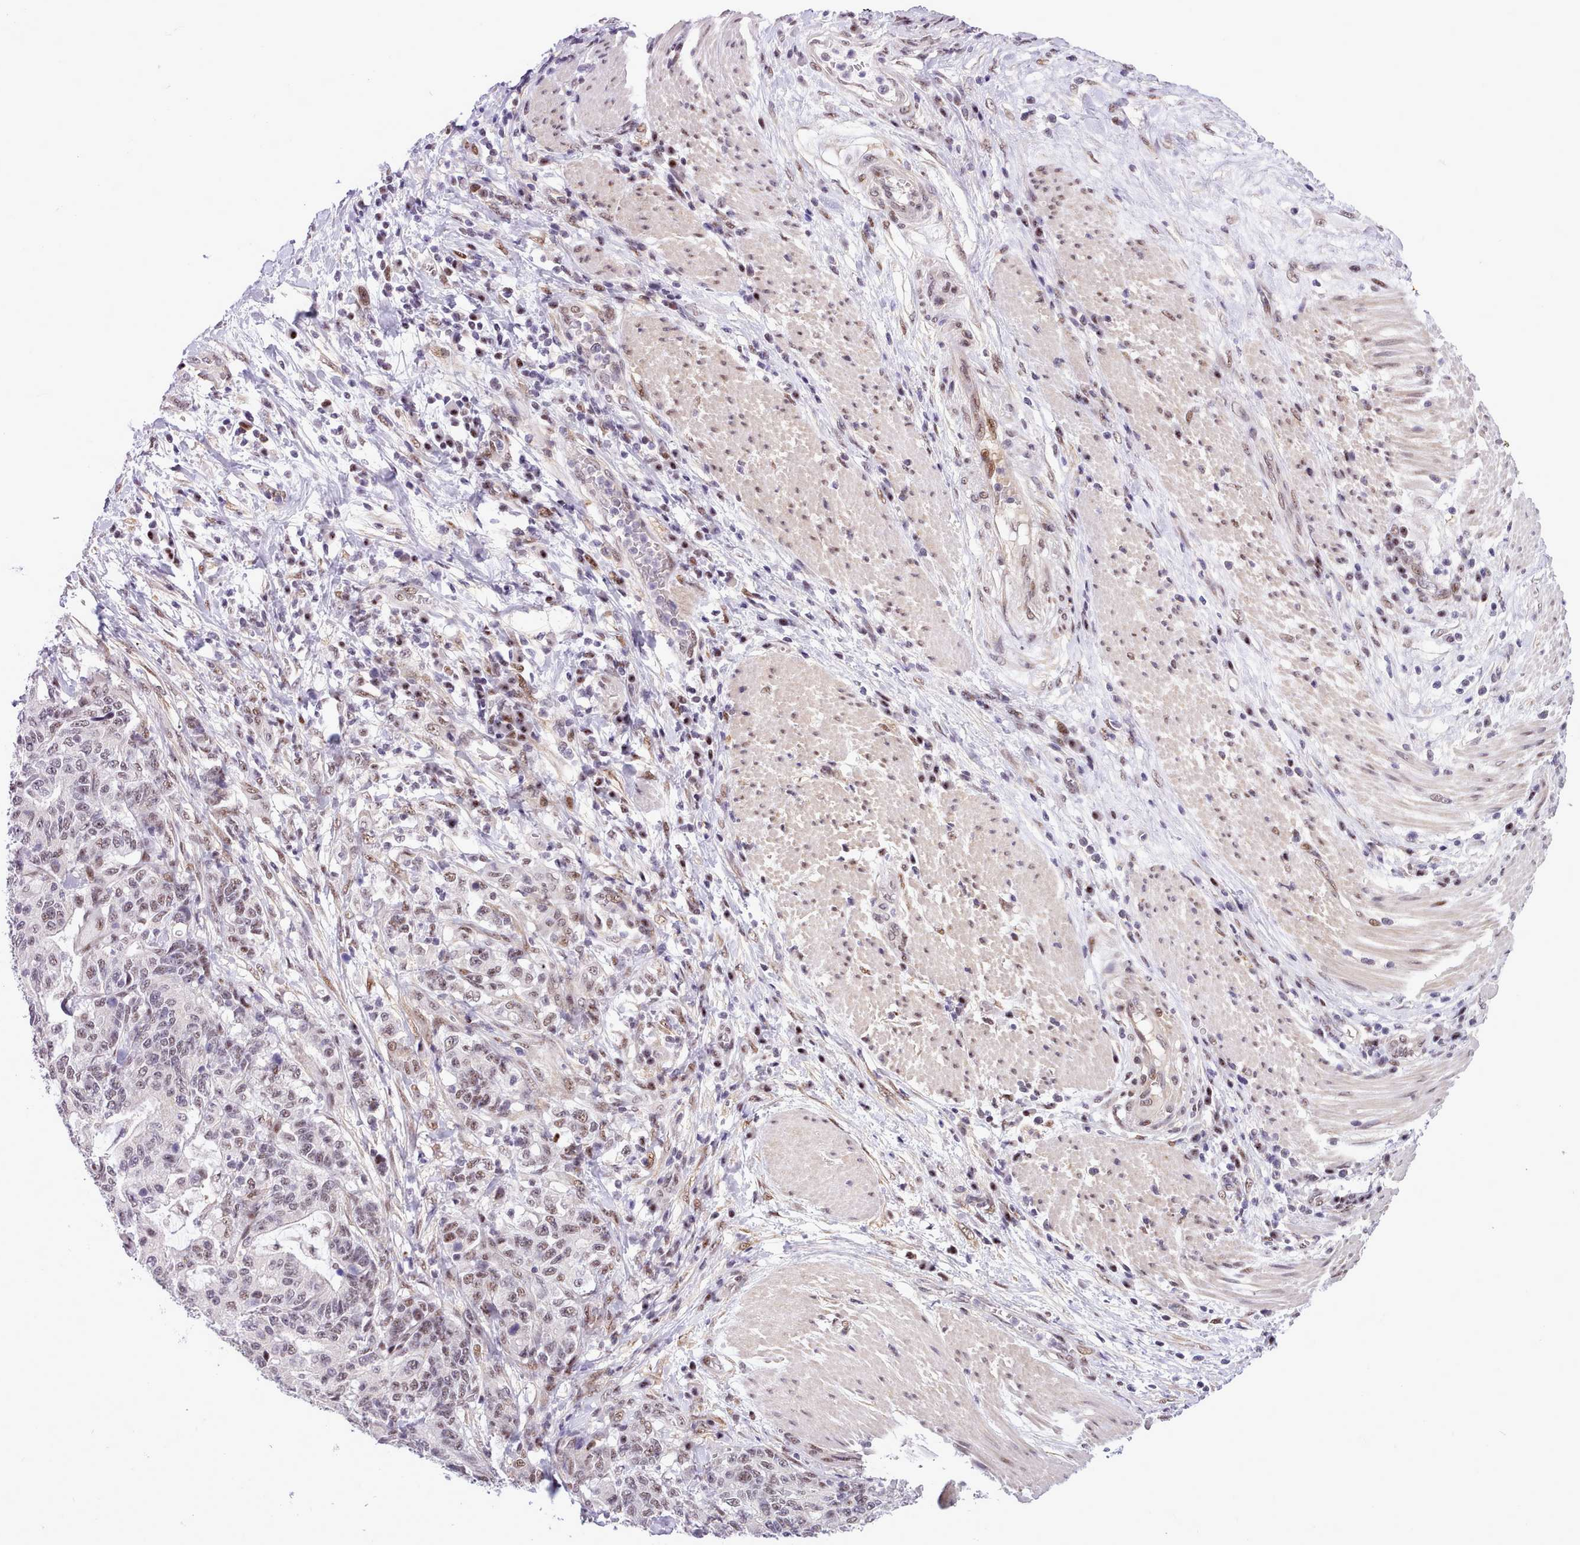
{"staining": {"intensity": "weak", "quantity": "<25%", "location": "nuclear"}, "tissue": "stomach cancer", "cell_type": "Tumor cells", "image_type": "cancer", "snomed": [{"axis": "morphology", "description": "Normal tissue, NOS"}, {"axis": "morphology", "description": "Adenocarcinoma, NOS"}, {"axis": "topography", "description": "Stomach"}], "caption": "Histopathology image shows no protein positivity in tumor cells of stomach adenocarcinoma tissue.", "gene": "HOXB7", "patient": {"sex": "female", "age": 64}}